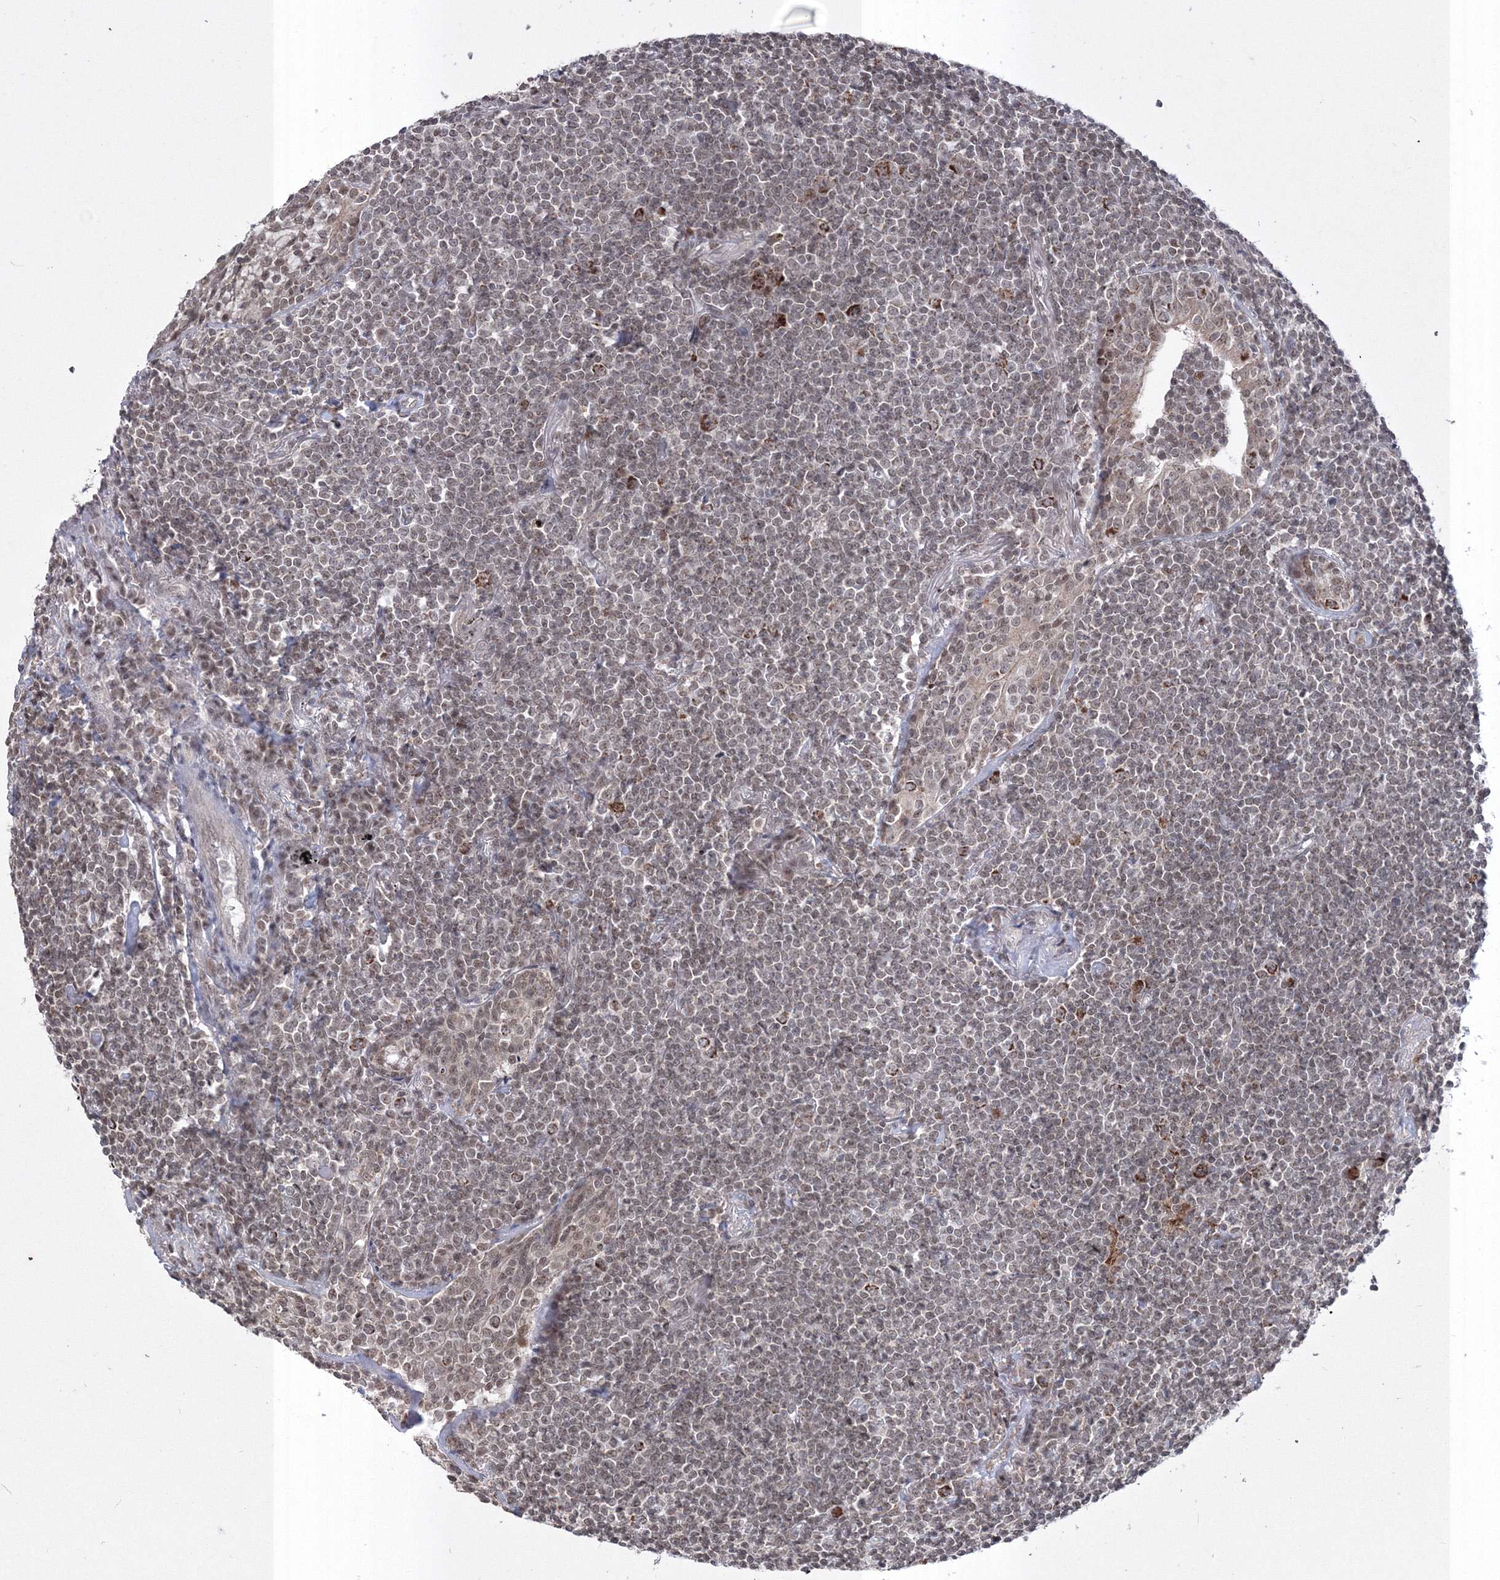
{"staining": {"intensity": "weak", "quantity": ">75%", "location": "cytoplasmic/membranous,nuclear"}, "tissue": "lymphoma", "cell_type": "Tumor cells", "image_type": "cancer", "snomed": [{"axis": "morphology", "description": "Malignant lymphoma, non-Hodgkin's type, Low grade"}, {"axis": "topography", "description": "Lung"}], "caption": "Low-grade malignant lymphoma, non-Hodgkin's type stained for a protein displays weak cytoplasmic/membranous and nuclear positivity in tumor cells.", "gene": "GRSF1", "patient": {"sex": "female", "age": 71}}